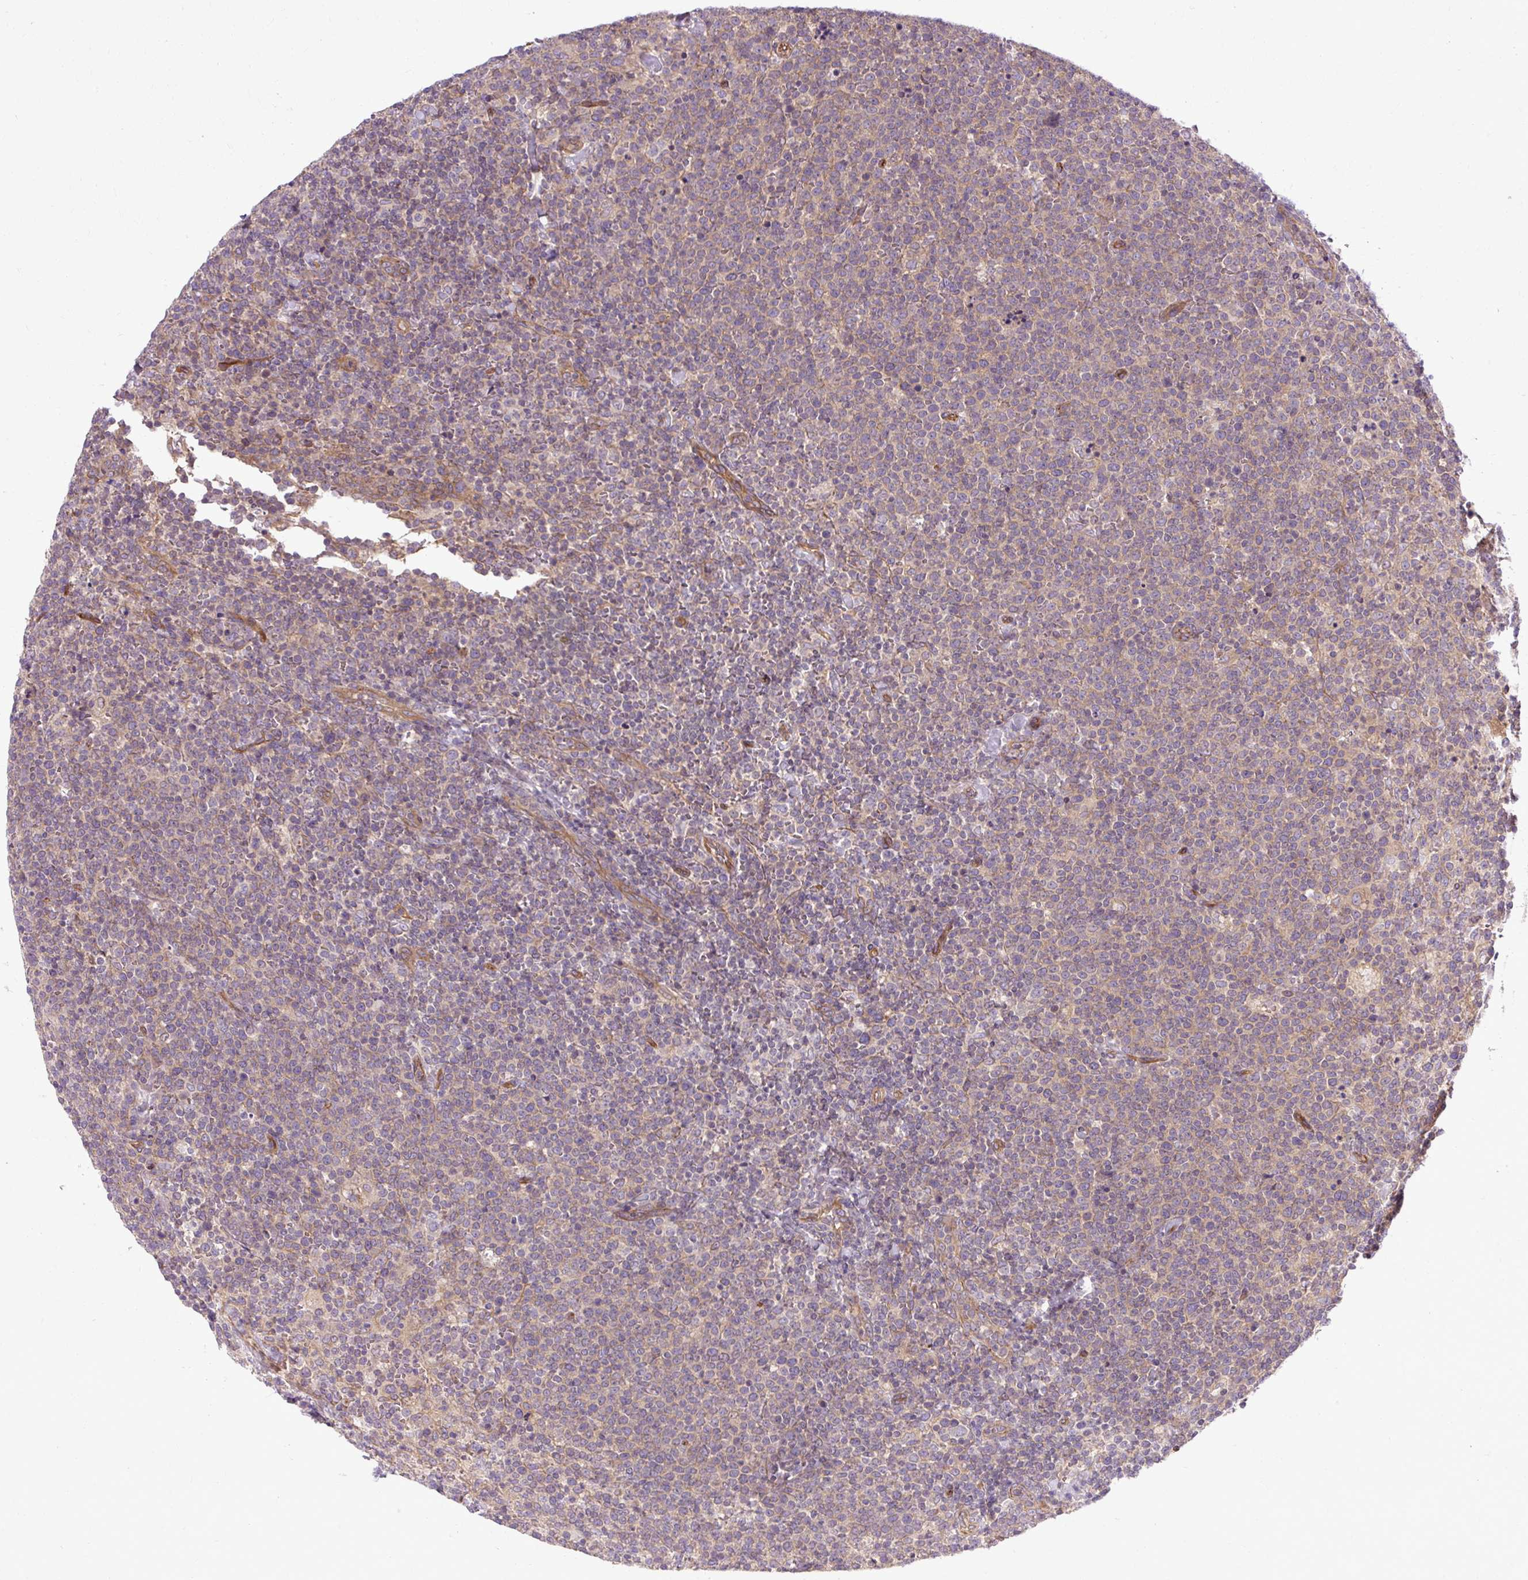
{"staining": {"intensity": "negative", "quantity": "none", "location": "none"}, "tissue": "lymphoma", "cell_type": "Tumor cells", "image_type": "cancer", "snomed": [{"axis": "morphology", "description": "Malignant lymphoma, non-Hodgkin's type, High grade"}, {"axis": "topography", "description": "Lymph node"}], "caption": "Human high-grade malignant lymphoma, non-Hodgkin's type stained for a protein using IHC shows no positivity in tumor cells.", "gene": "CCDC93", "patient": {"sex": "male", "age": 61}}